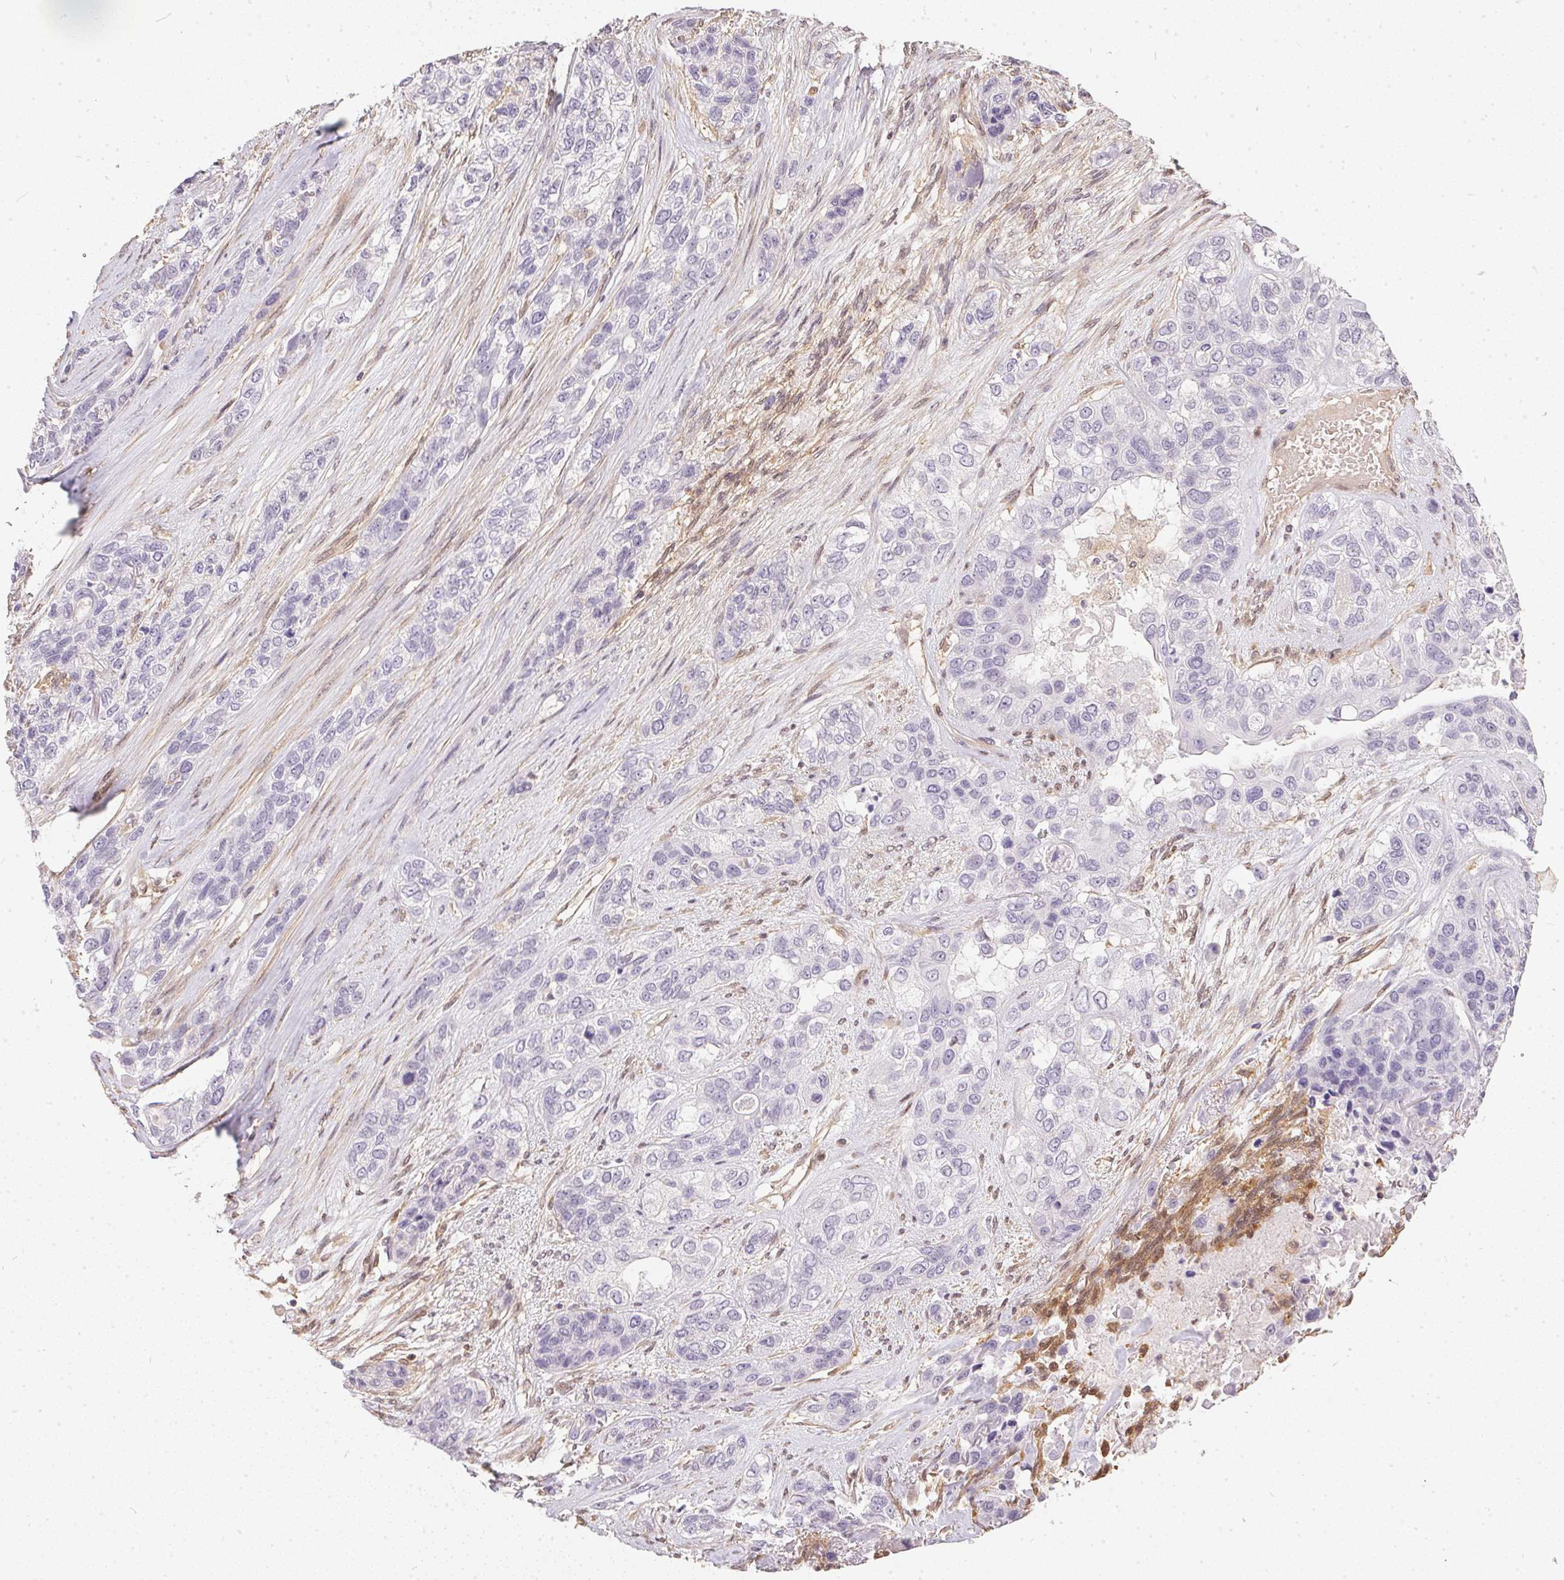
{"staining": {"intensity": "negative", "quantity": "none", "location": "none"}, "tissue": "lung cancer", "cell_type": "Tumor cells", "image_type": "cancer", "snomed": [{"axis": "morphology", "description": "Squamous cell carcinoma, NOS"}, {"axis": "topography", "description": "Lung"}], "caption": "An immunohistochemistry (IHC) histopathology image of lung cancer (squamous cell carcinoma) is shown. There is no staining in tumor cells of lung cancer (squamous cell carcinoma).", "gene": "BLMH", "patient": {"sex": "female", "age": 70}}